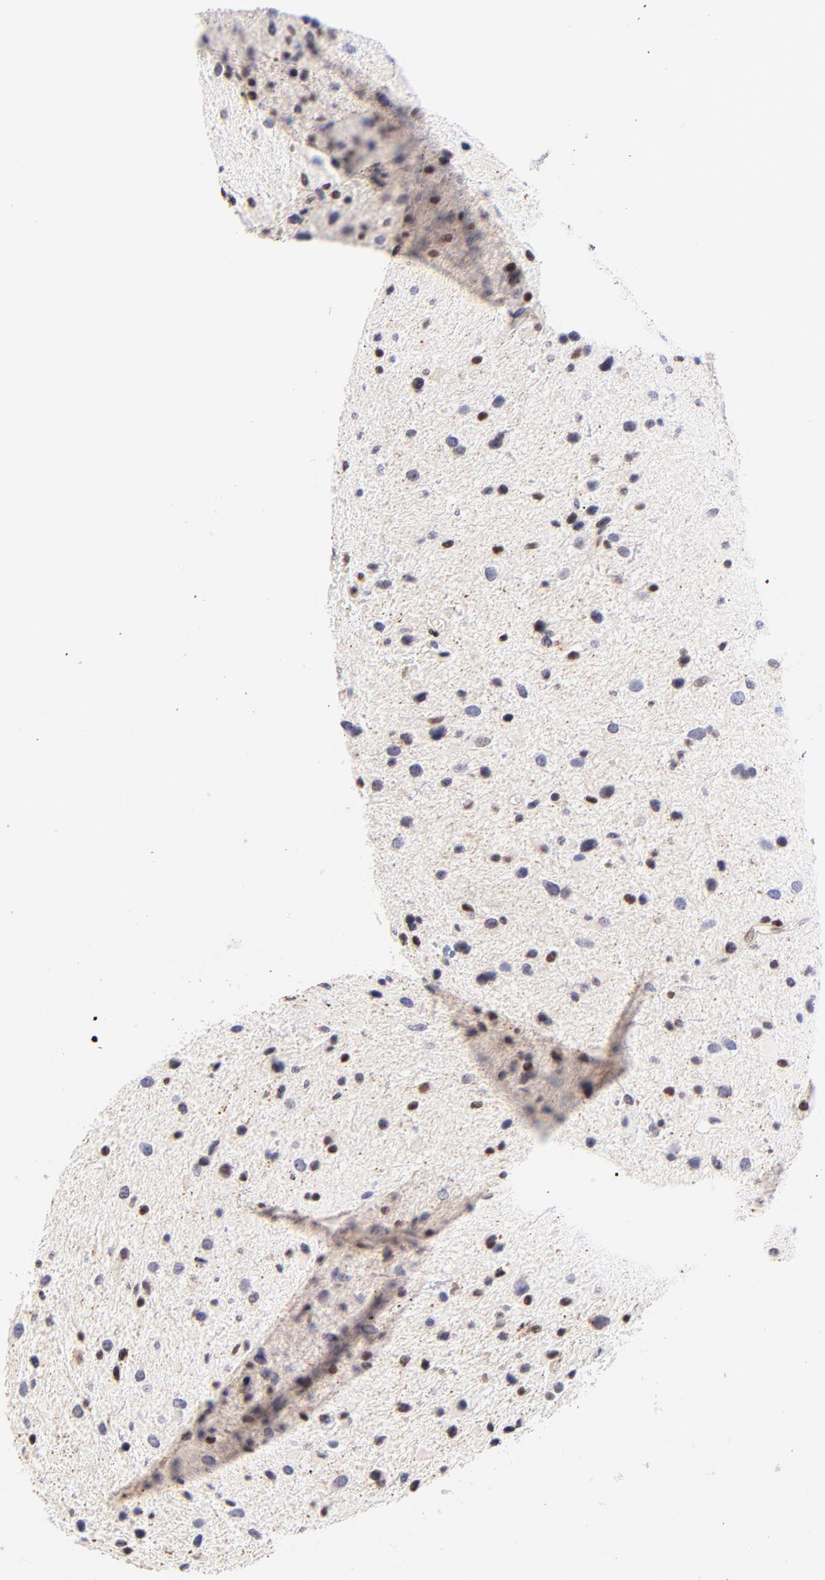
{"staining": {"intensity": "weak", "quantity": ">75%", "location": "nuclear"}, "tissue": "glioma", "cell_type": "Tumor cells", "image_type": "cancer", "snomed": [{"axis": "morphology", "description": "Glioma, malignant, Low grade"}, {"axis": "topography", "description": "Brain"}], "caption": "Immunohistochemical staining of human malignant low-grade glioma exhibits low levels of weak nuclear protein staining in approximately >75% of tumor cells.", "gene": "MIDEAS", "patient": {"sex": "female", "age": 32}}